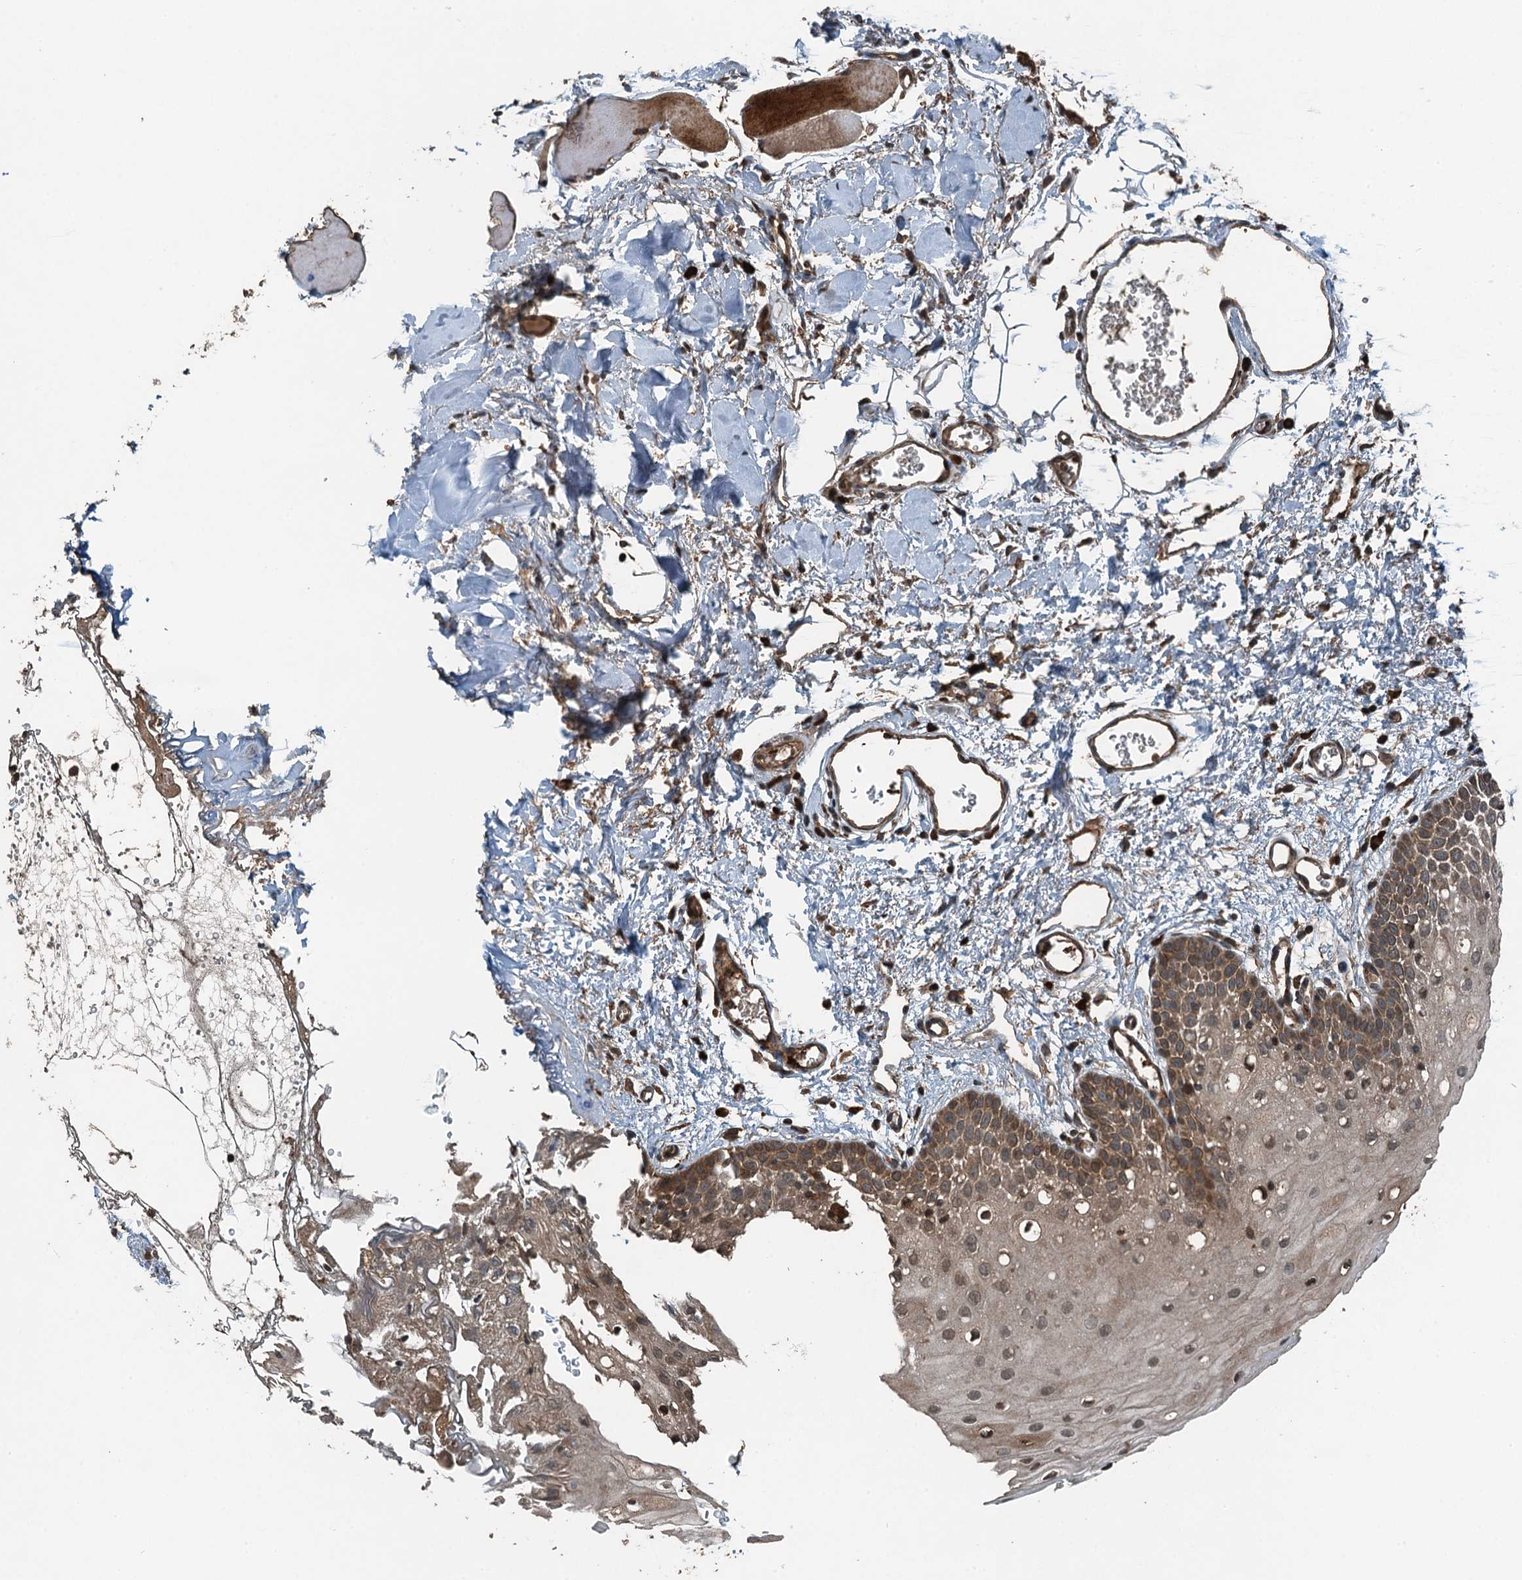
{"staining": {"intensity": "moderate", "quantity": ">75%", "location": "cytoplasmic/membranous,nuclear"}, "tissue": "oral mucosa", "cell_type": "Squamous epithelial cells", "image_type": "normal", "snomed": [{"axis": "morphology", "description": "Normal tissue, NOS"}, {"axis": "topography", "description": "Oral tissue"}, {"axis": "topography", "description": "Tounge, NOS"}], "caption": "Approximately >75% of squamous epithelial cells in normal oral mucosa exhibit moderate cytoplasmic/membranous,nuclear protein positivity as visualized by brown immunohistochemical staining.", "gene": "TCTN1", "patient": {"sex": "female", "age": 73}}